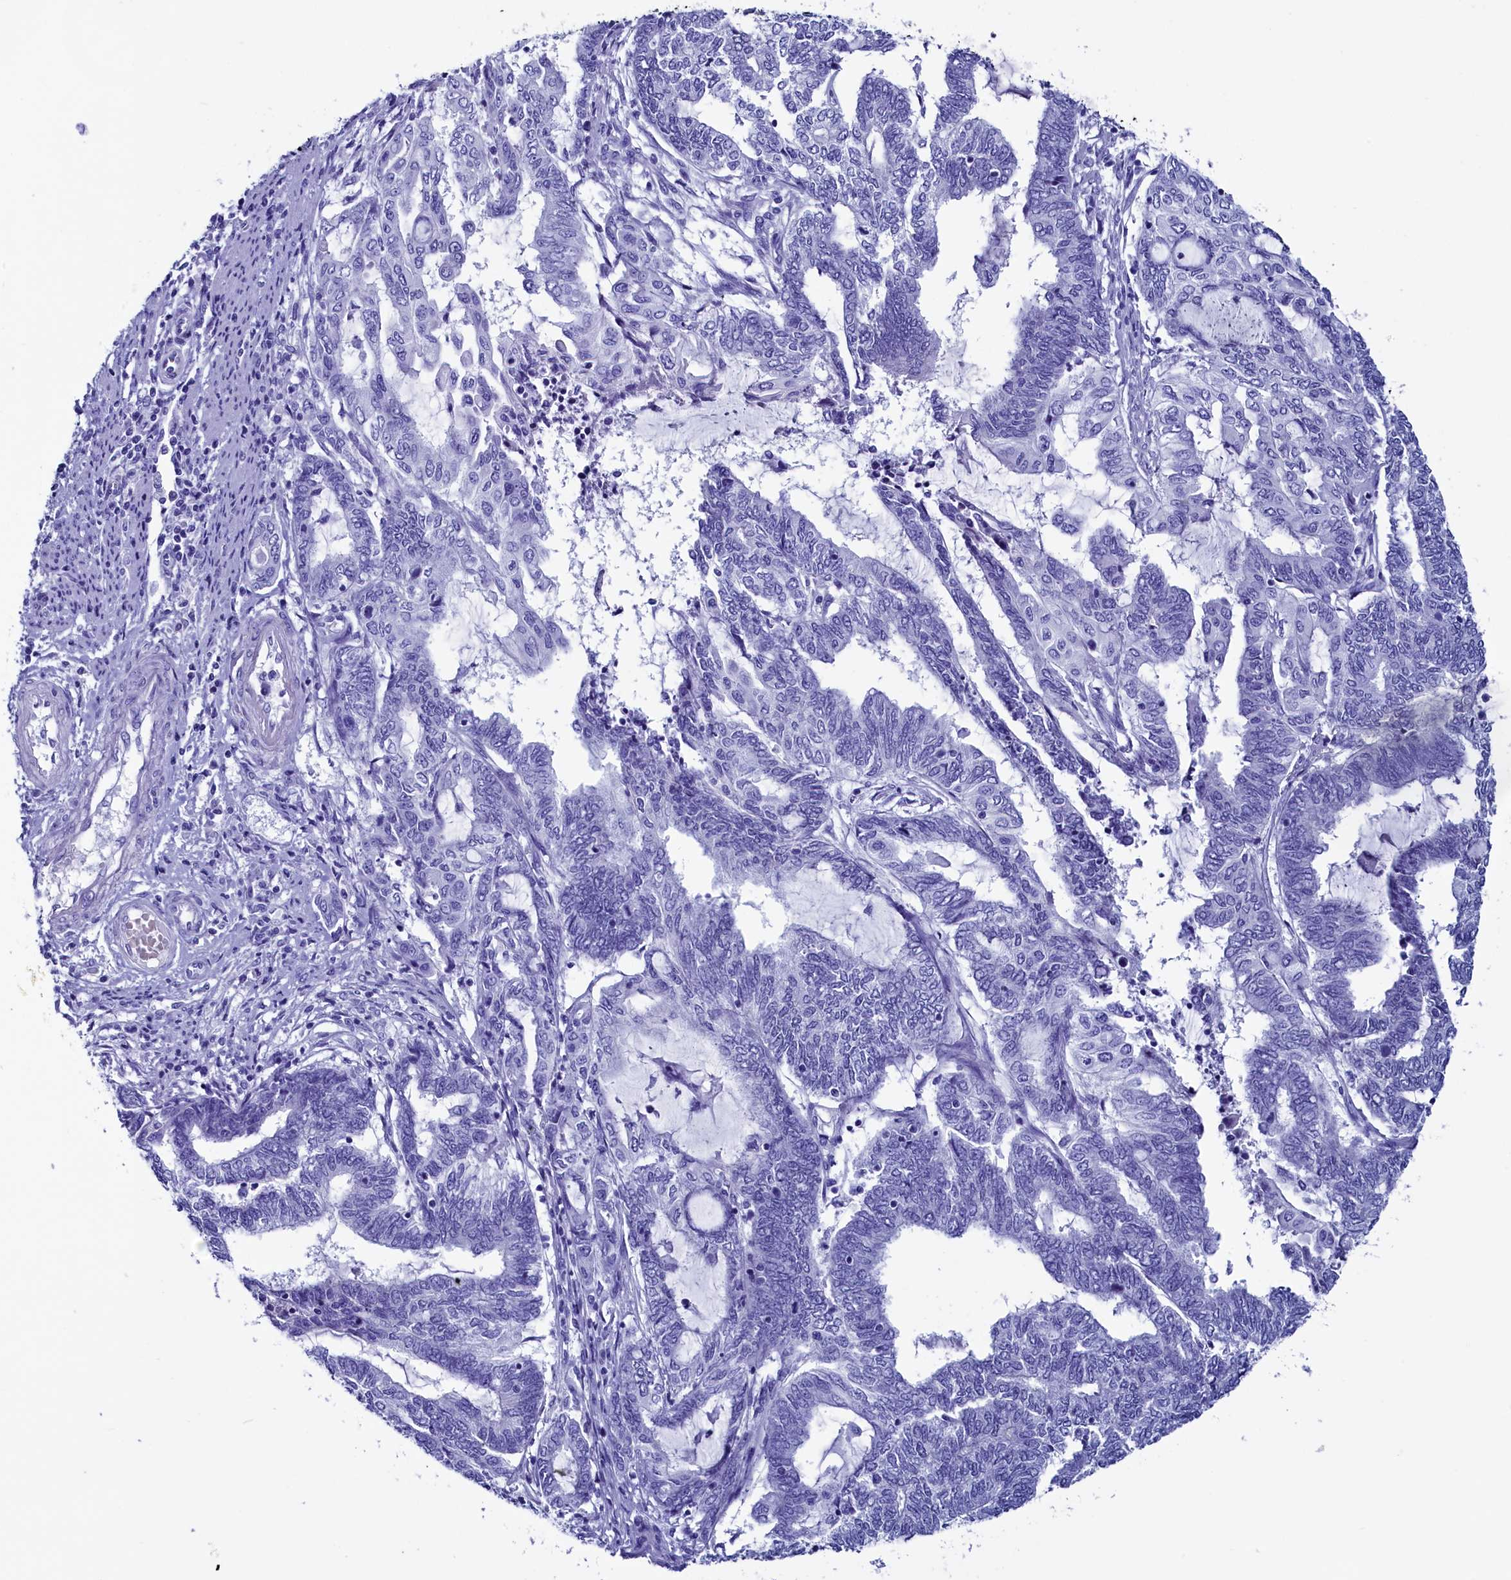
{"staining": {"intensity": "negative", "quantity": "none", "location": "none"}, "tissue": "endometrial cancer", "cell_type": "Tumor cells", "image_type": "cancer", "snomed": [{"axis": "morphology", "description": "Adenocarcinoma, NOS"}, {"axis": "topography", "description": "Uterus"}, {"axis": "topography", "description": "Endometrium"}], "caption": "DAB immunohistochemical staining of endometrial adenocarcinoma shows no significant staining in tumor cells.", "gene": "ANKRD29", "patient": {"sex": "female", "age": 70}}